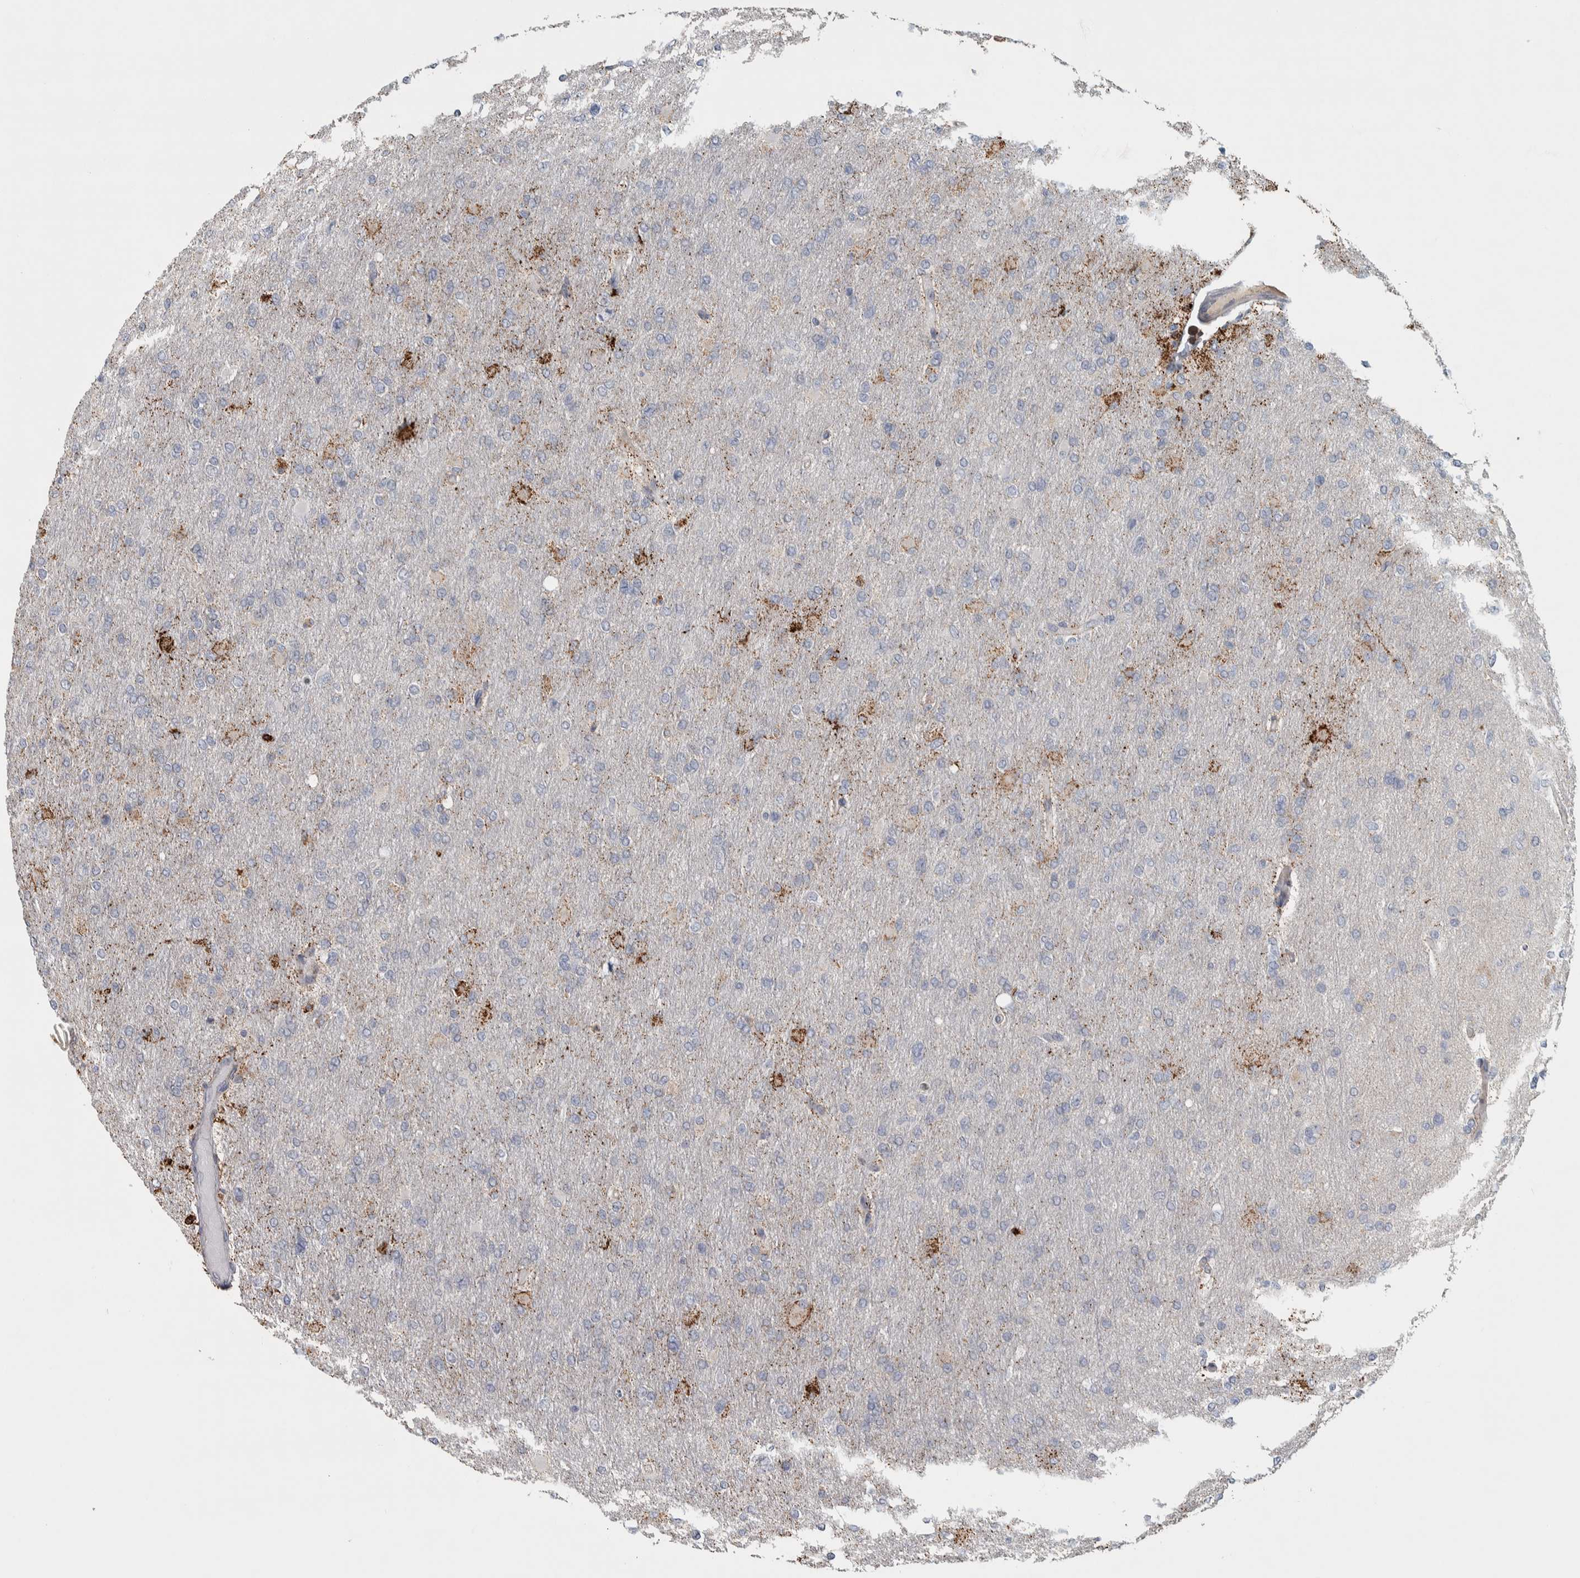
{"staining": {"intensity": "weak", "quantity": "<25%", "location": "cytoplasmic/membranous"}, "tissue": "glioma", "cell_type": "Tumor cells", "image_type": "cancer", "snomed": [{"axis": "morphology", "description": "Glioma, malignant, High grade"}, {"axis": "topography", "description": "Cerebral cortex"}], "caption": "A high-resolution micrograph shows immunohistochemistry staining of glioma, which reveals no significant staining in tumor cells.", "gene": "FAM78A", "patient": {"sex": "female", "age": 36}}